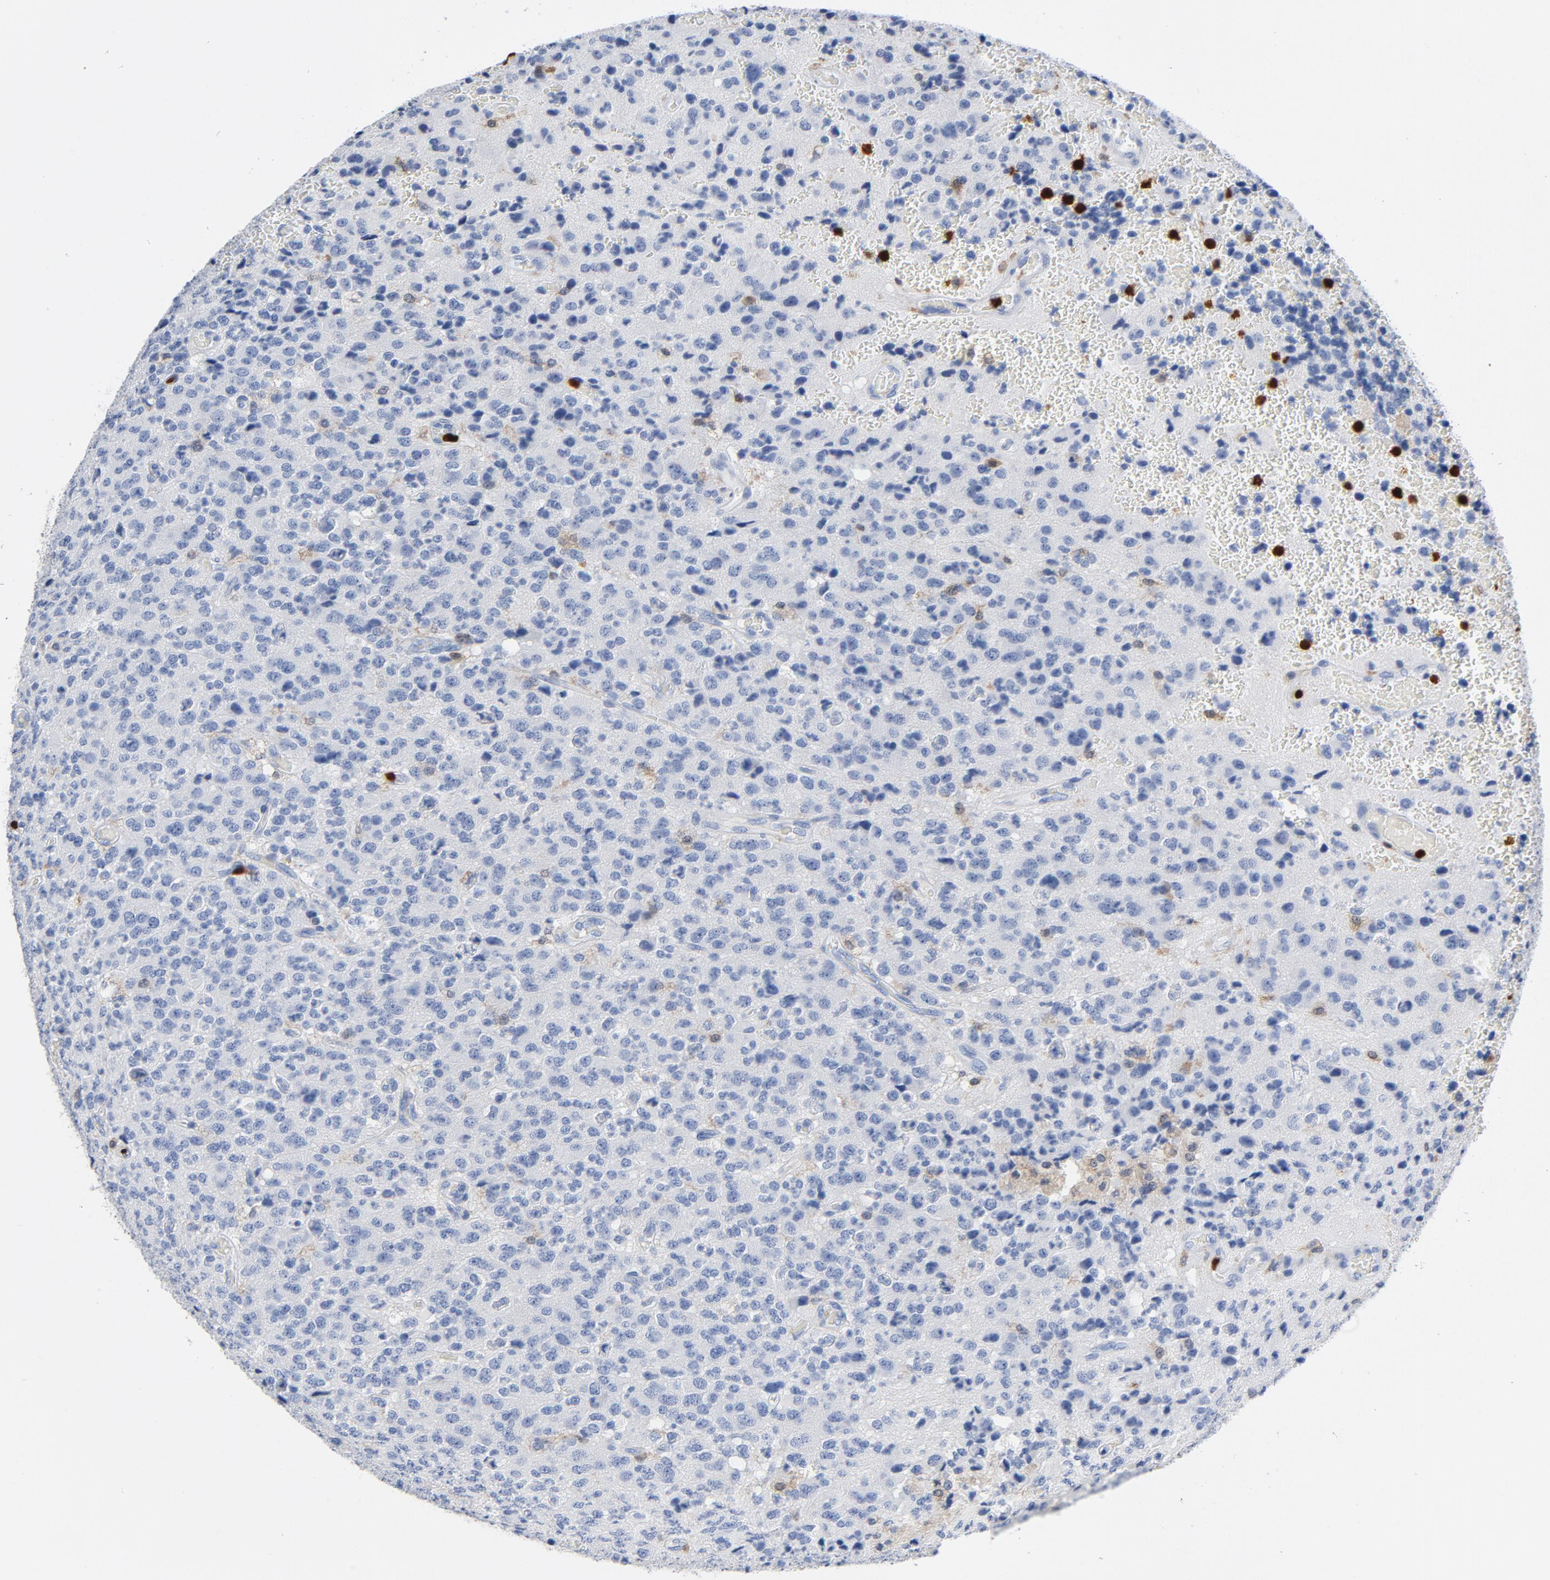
{"staining": {"intensity": "negative", "quantity": "none", "location": "none"}, "tissue": "glioma", "cell_type": "Tumor cells", "image_type": "cancer", "snomed": [{"axis": "morphology", "description": "Glioma, malignant, High grade"}, {"axis": "topography", "description": "pancreas cauda"}], "caption": "IHC histopathology image of neoplastic tissue: human malignant glioma (high-grade) stained with DAB exhibits no significant protein positivity in tumor cells.", "gene": "NCF1", "patient": {"sex": "male", "age": 60}}